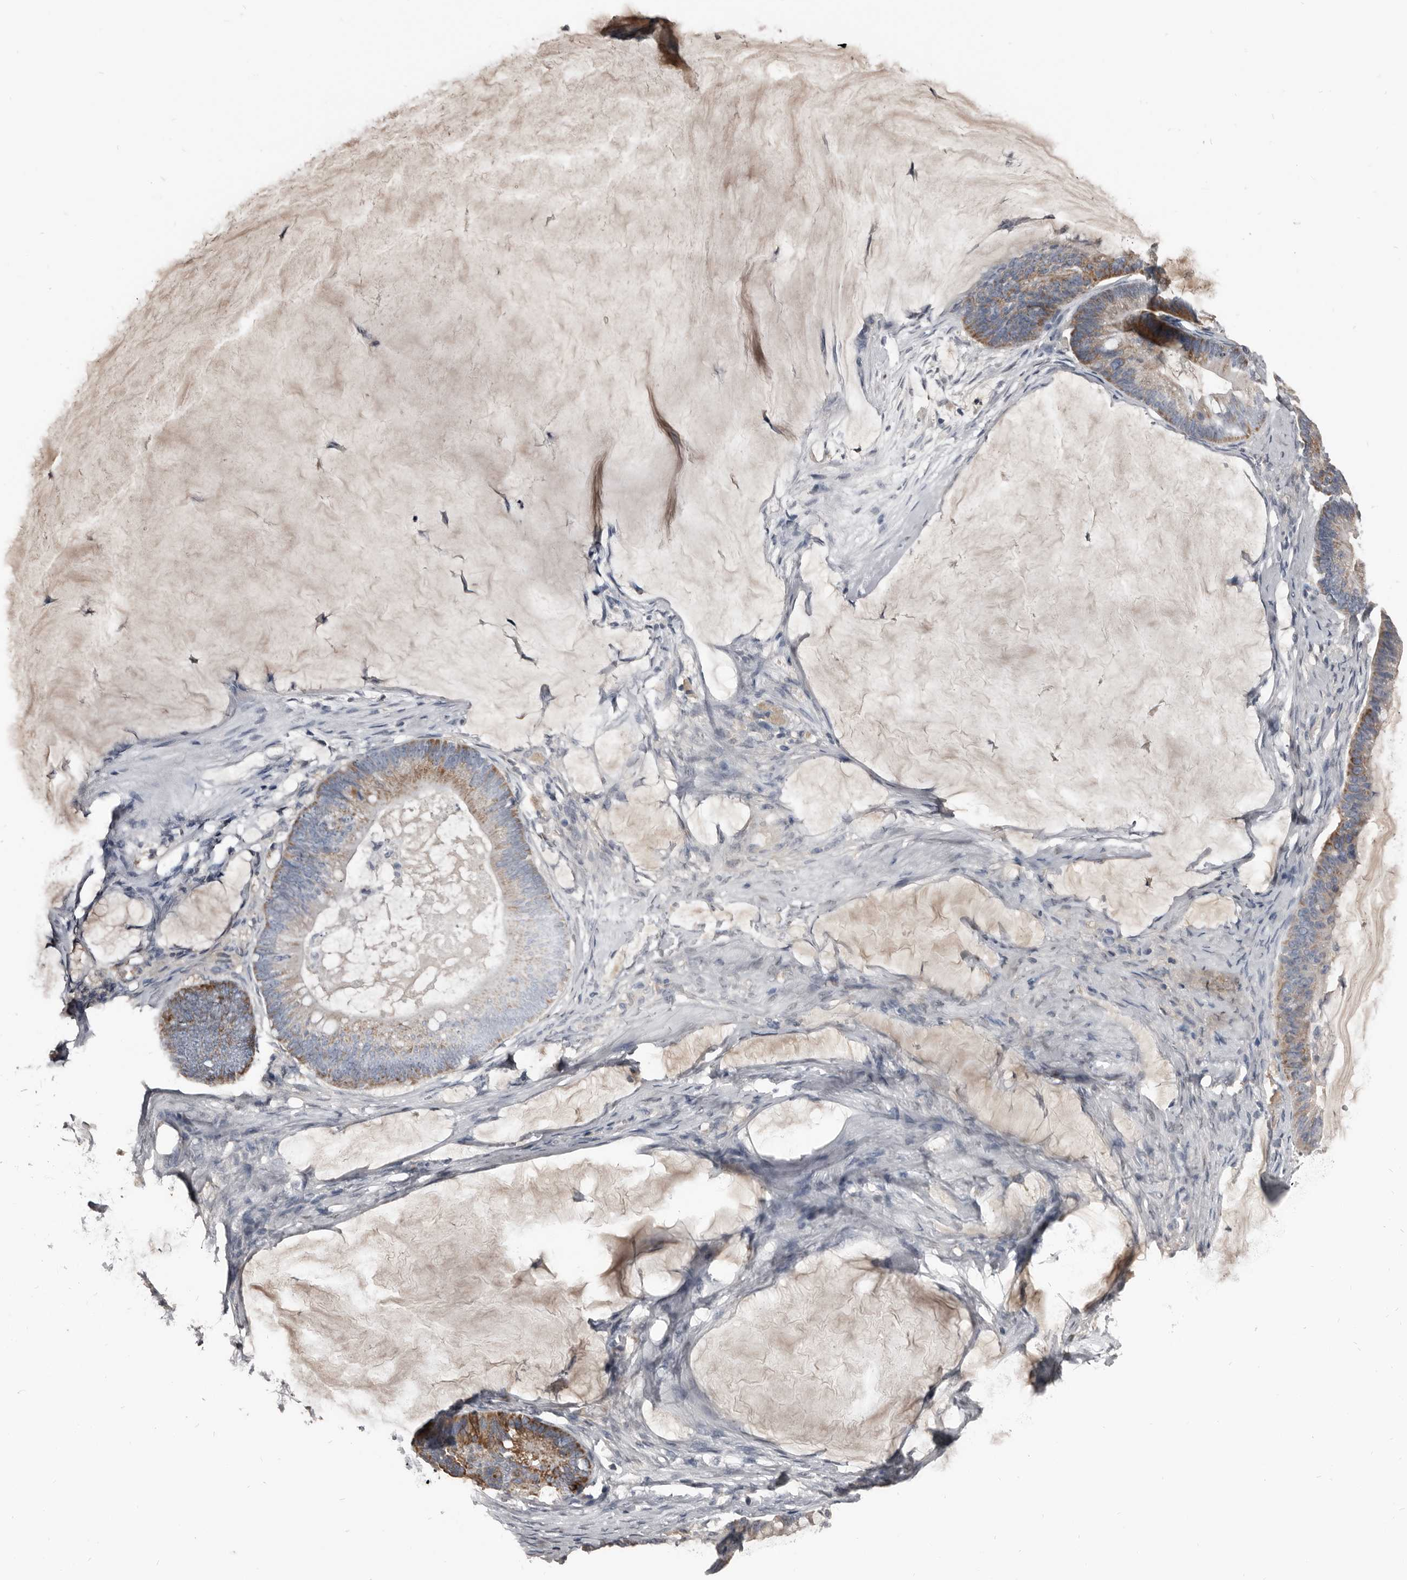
{"staining": {"intensity": "moderate", "quantity": ">75%", "location": "cytoplasmic/membranous"}, "tissue": "ovarian cancer", "cell_type": "Tumor cells", "image_type": "cancer", "snomed": [{"axis": "morphology", "description": "Cystadenocarcinoma, mucinous, NOS"}, {"axis": "topography", "description": "Ovary"}], "caption": "A photomicrograph showing moderate cytoplasmic/membranous expression in approximately >75% of tumor cells in ovarian cancer (mucinous cystadenocarcinoma), as visualized by brown immunohistochemical staining.", "gene": "GREB1", "patient": {"sex": "female", "age": 61}}